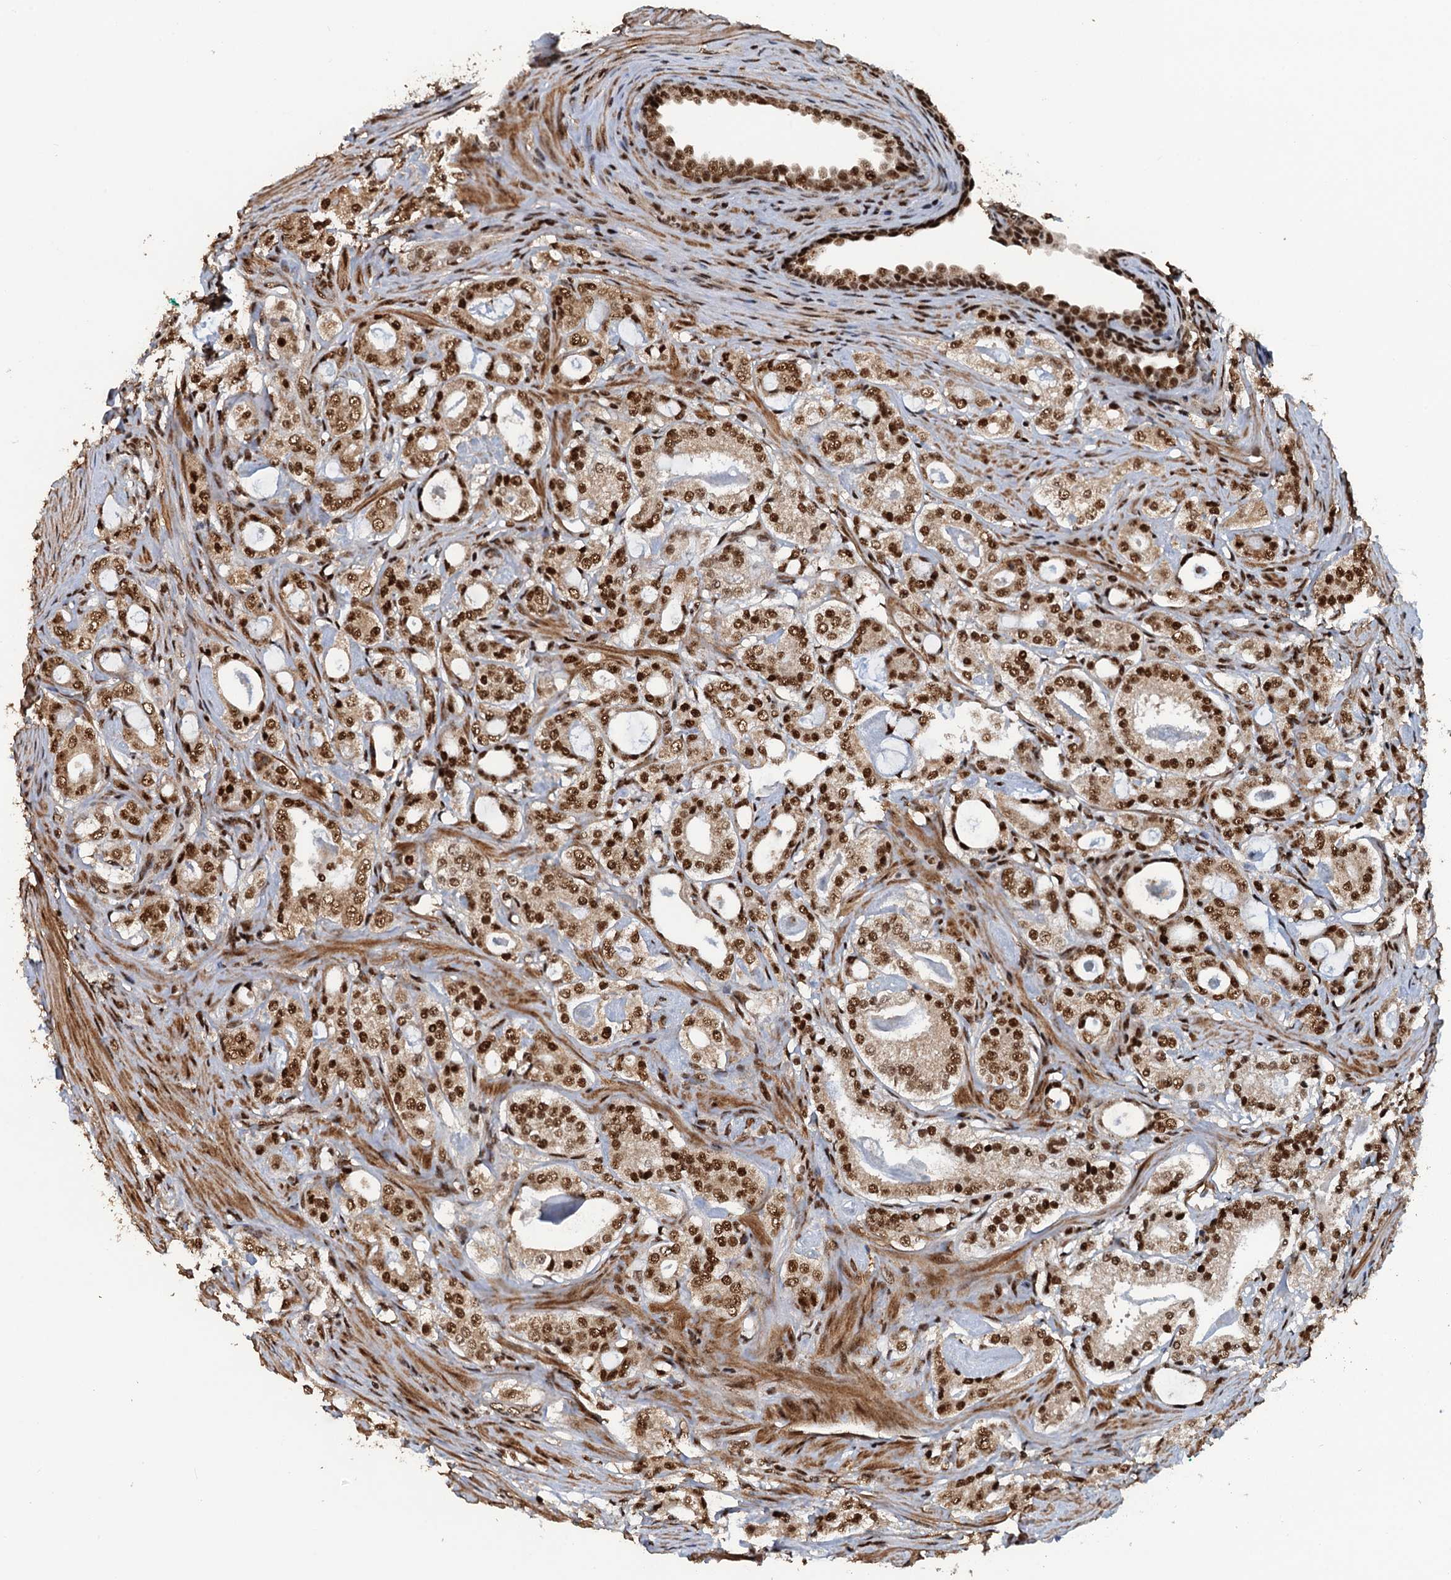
{"staining": {"intensity": "moderate", "quantity": ">75%", "location": "nuclear"}, "tissue": "prostate cancer", "cell_type": "Tumor cells", "image_type": "cancer", "snomed": [{"axis": "morphology", "description": "Adenocarcinoma, High grade"}, {"axis": "topography", "description": "Prostate"}], "caption": "Prostate cancer stained with a brown dye displays moderate nuclear positive staining in about >75% of tumor cells.", "gene": "ZC3H18", "patient": {"sex": "male", "age": 63}}